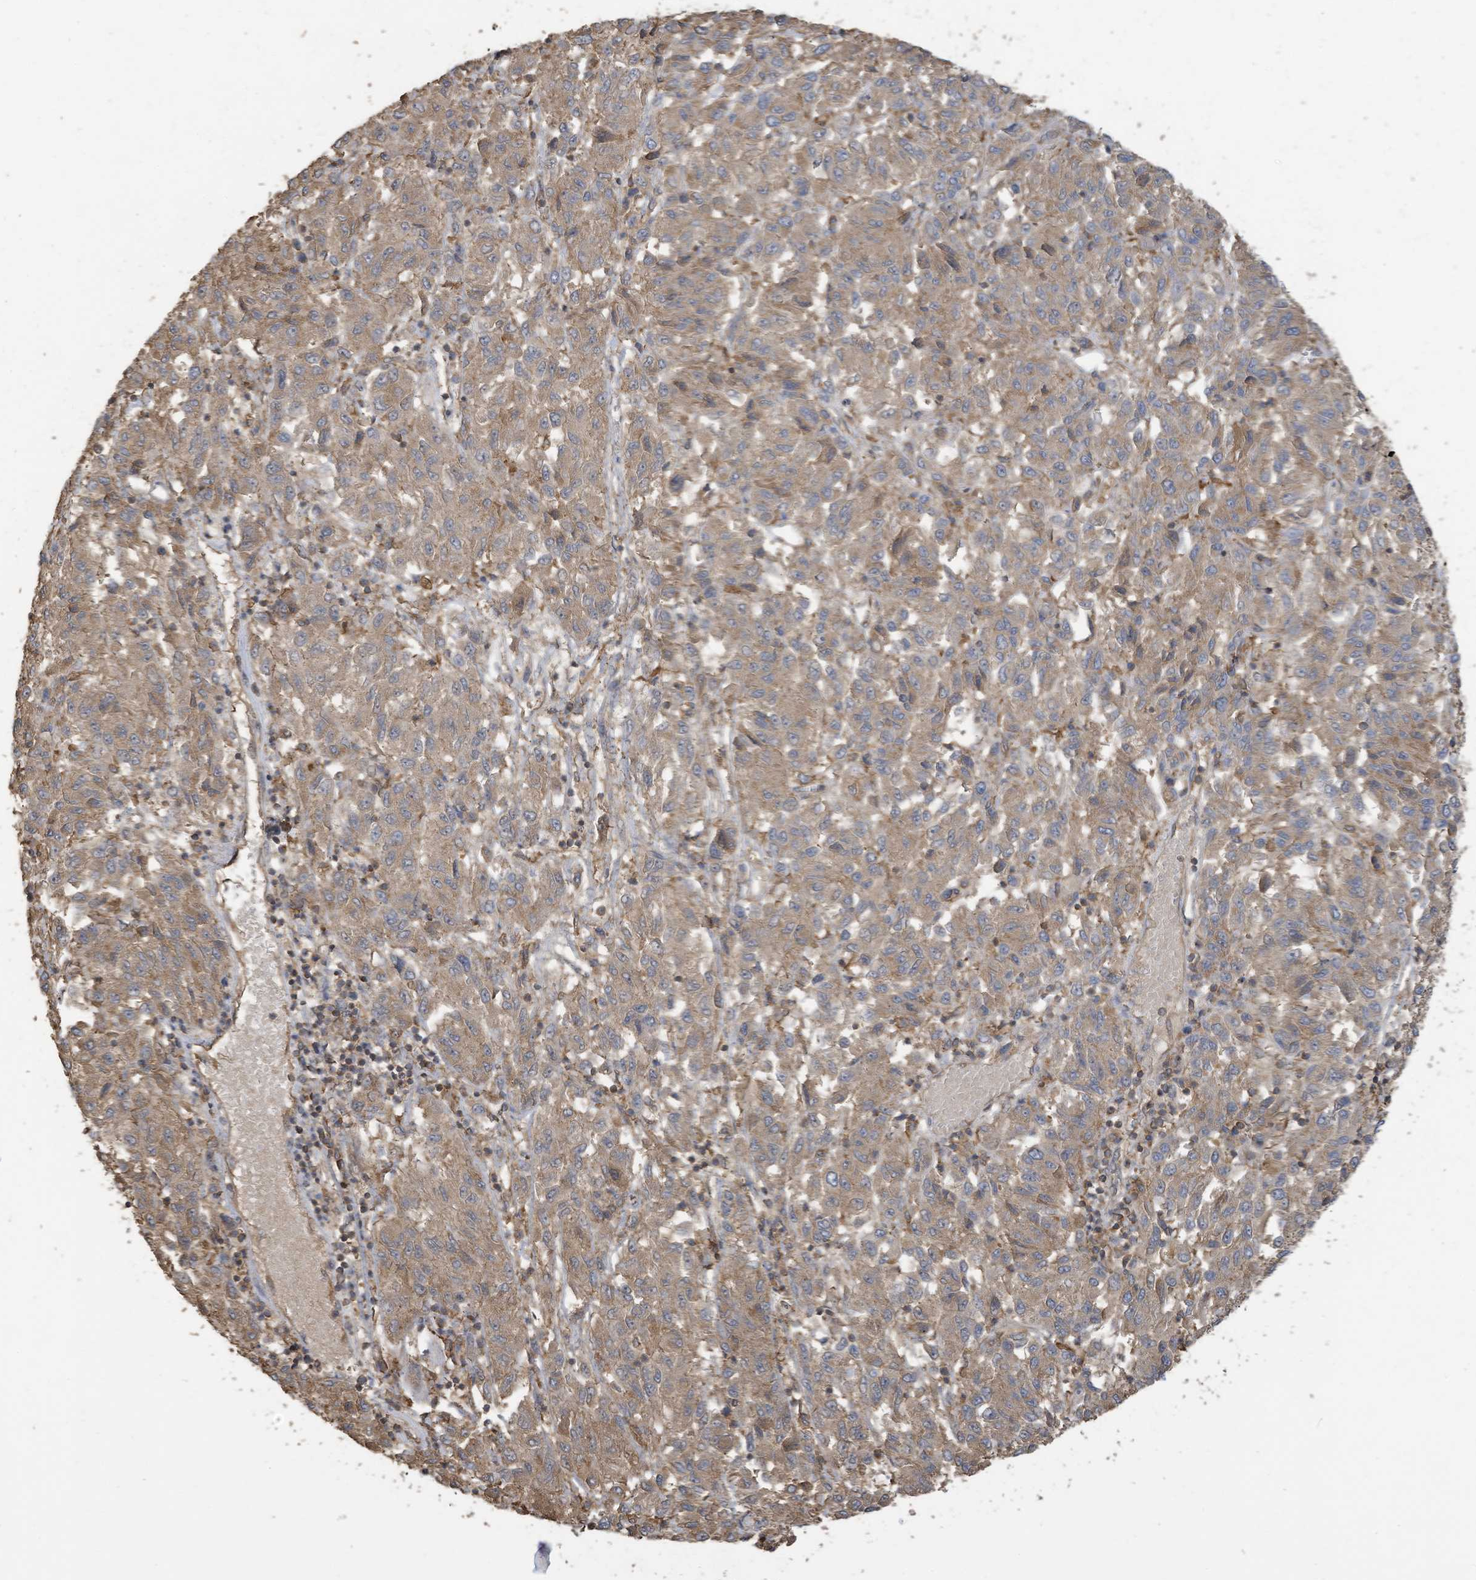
{"staining": {"intensity": "weak", "quantity": ">75%", "location": "cytoplasmic/membranous"}, "tissue": "melanoma", "cell_type": "Tumor cells", "image_type": "cancer", "snomed": [{"axis": "morphology", "description": "Malignant melanoma, Metastatic site"}, {"axis": "topography", "description": "Lung"}], "caption": "Approximately >75% of tumor cells in malignant melanoma (metastatic site) reveal weak cytoplasmic/membranous protein positivity as visualized by brown immunohistochemical staining.", "gene": "COX10", "patient": {"sex": "male", "age": 64}}